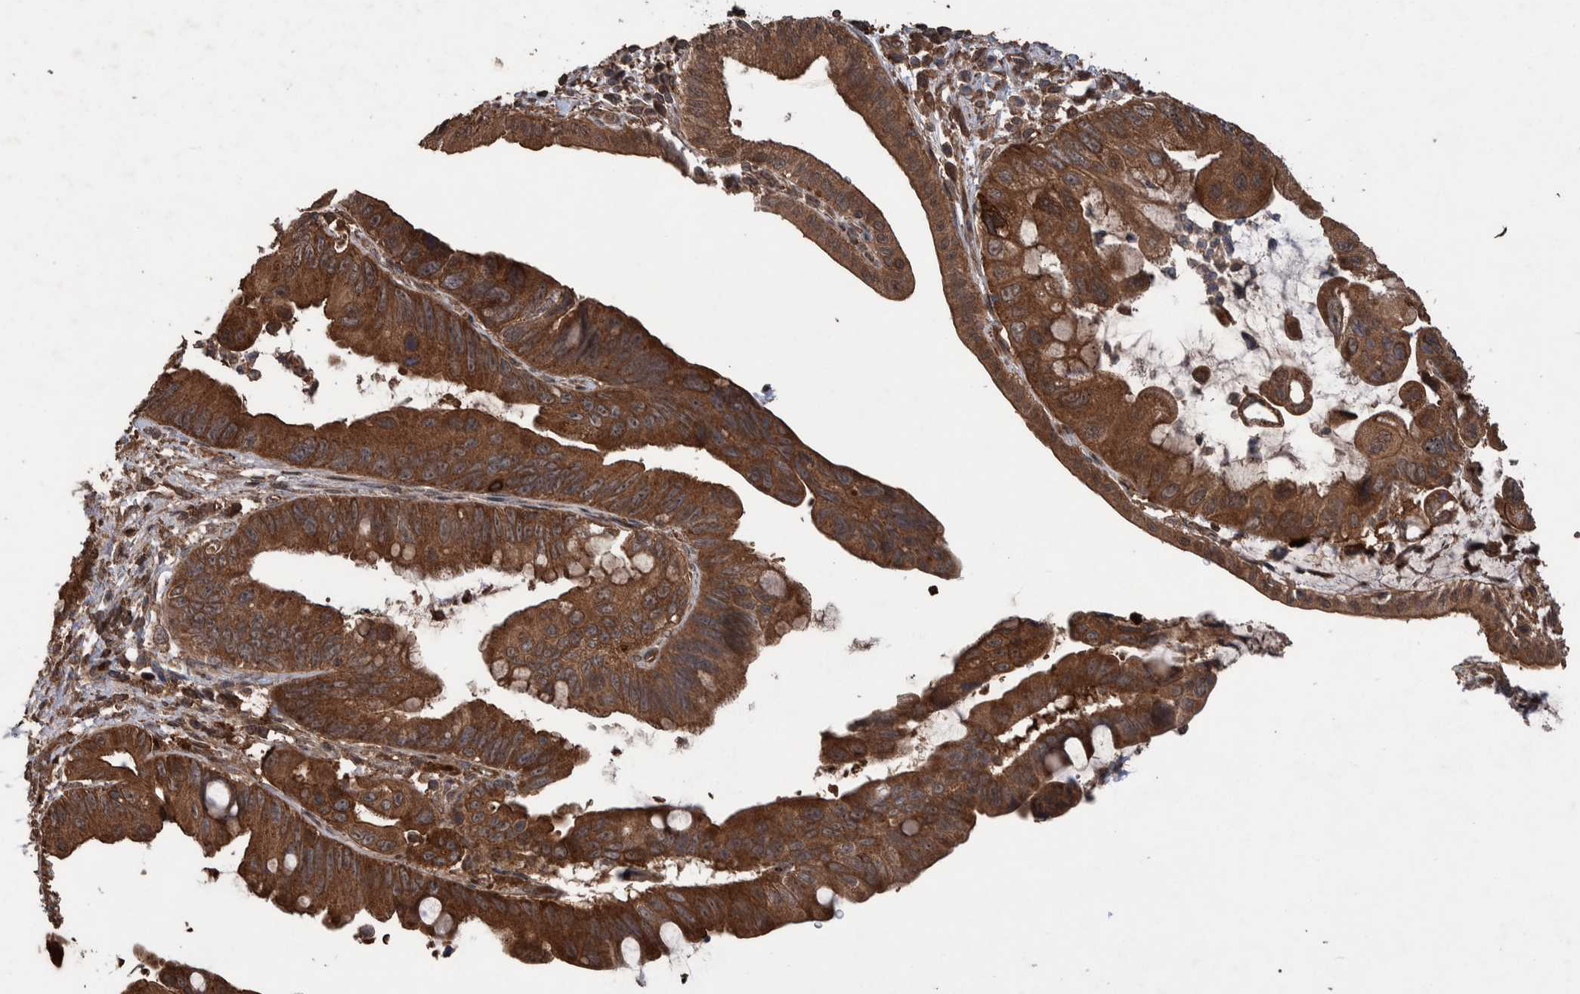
{"staining": {"intensity": "strong", "quantity": ">75%", "location": "cytoplasmic/membranous"}, "tissue": "pancreatic cancer", "cell_type": "Tumor cells", "image_type": "cancer", "snomed": [{"axis": "morphology", "description": "Adenocarcinoma, NOS"}, {"axis": "topography", "description": "Pancreas"}], "caption": "Human pancreatic adenocarcinoma stained for a protein (brown) shows strong cytoplasmic/membranous positive expression in about >75% of tumor cells.", "gene": "TRIM16", "patient": {"sex": "female", "age": 72}}